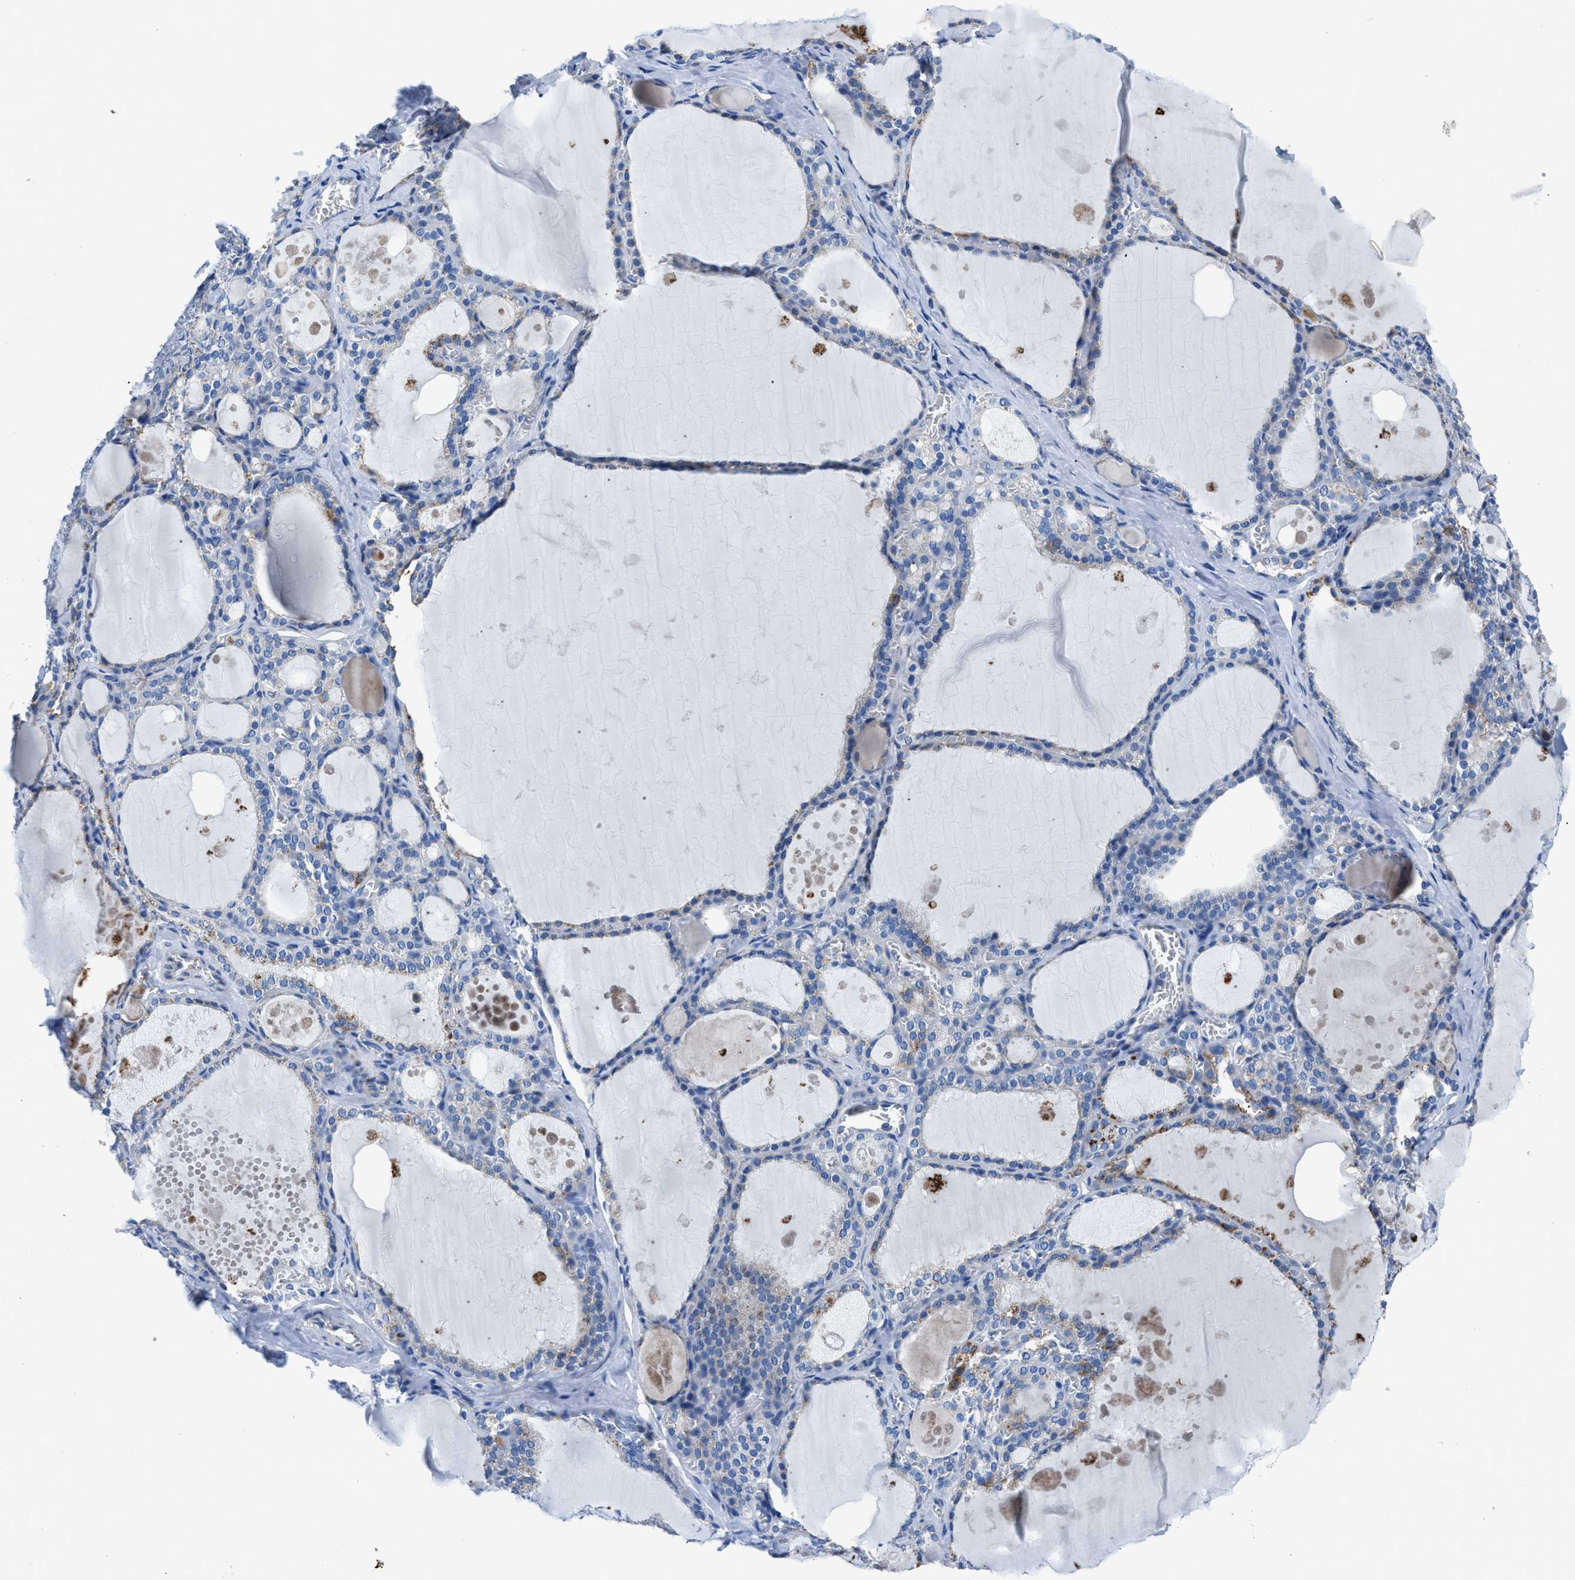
{"staining": {"intensity": "moderate", "quantity": "<25%", "location": "cytoplasmic/membranous"}, "tissue": "thyroid gland", "cell_type": "Glandular cells", "image_type": "normal", "snomed": [{"axis": "morphology", "description": "Normal tissue, NOS"}, {"axis": "topography", "description": "Thyroid gland"}], "caption": "High-magnification brightfield microscopy of normal thyroid gland stained with DAB (brown) and counterstained with hematoxylin (blue). glandular cells exhibit moderate cytoplasmic/membranous staining is present in about<25% of cells.", "gene": "ZDHHC3", "patient": {"sex": "male", "age": 56}}